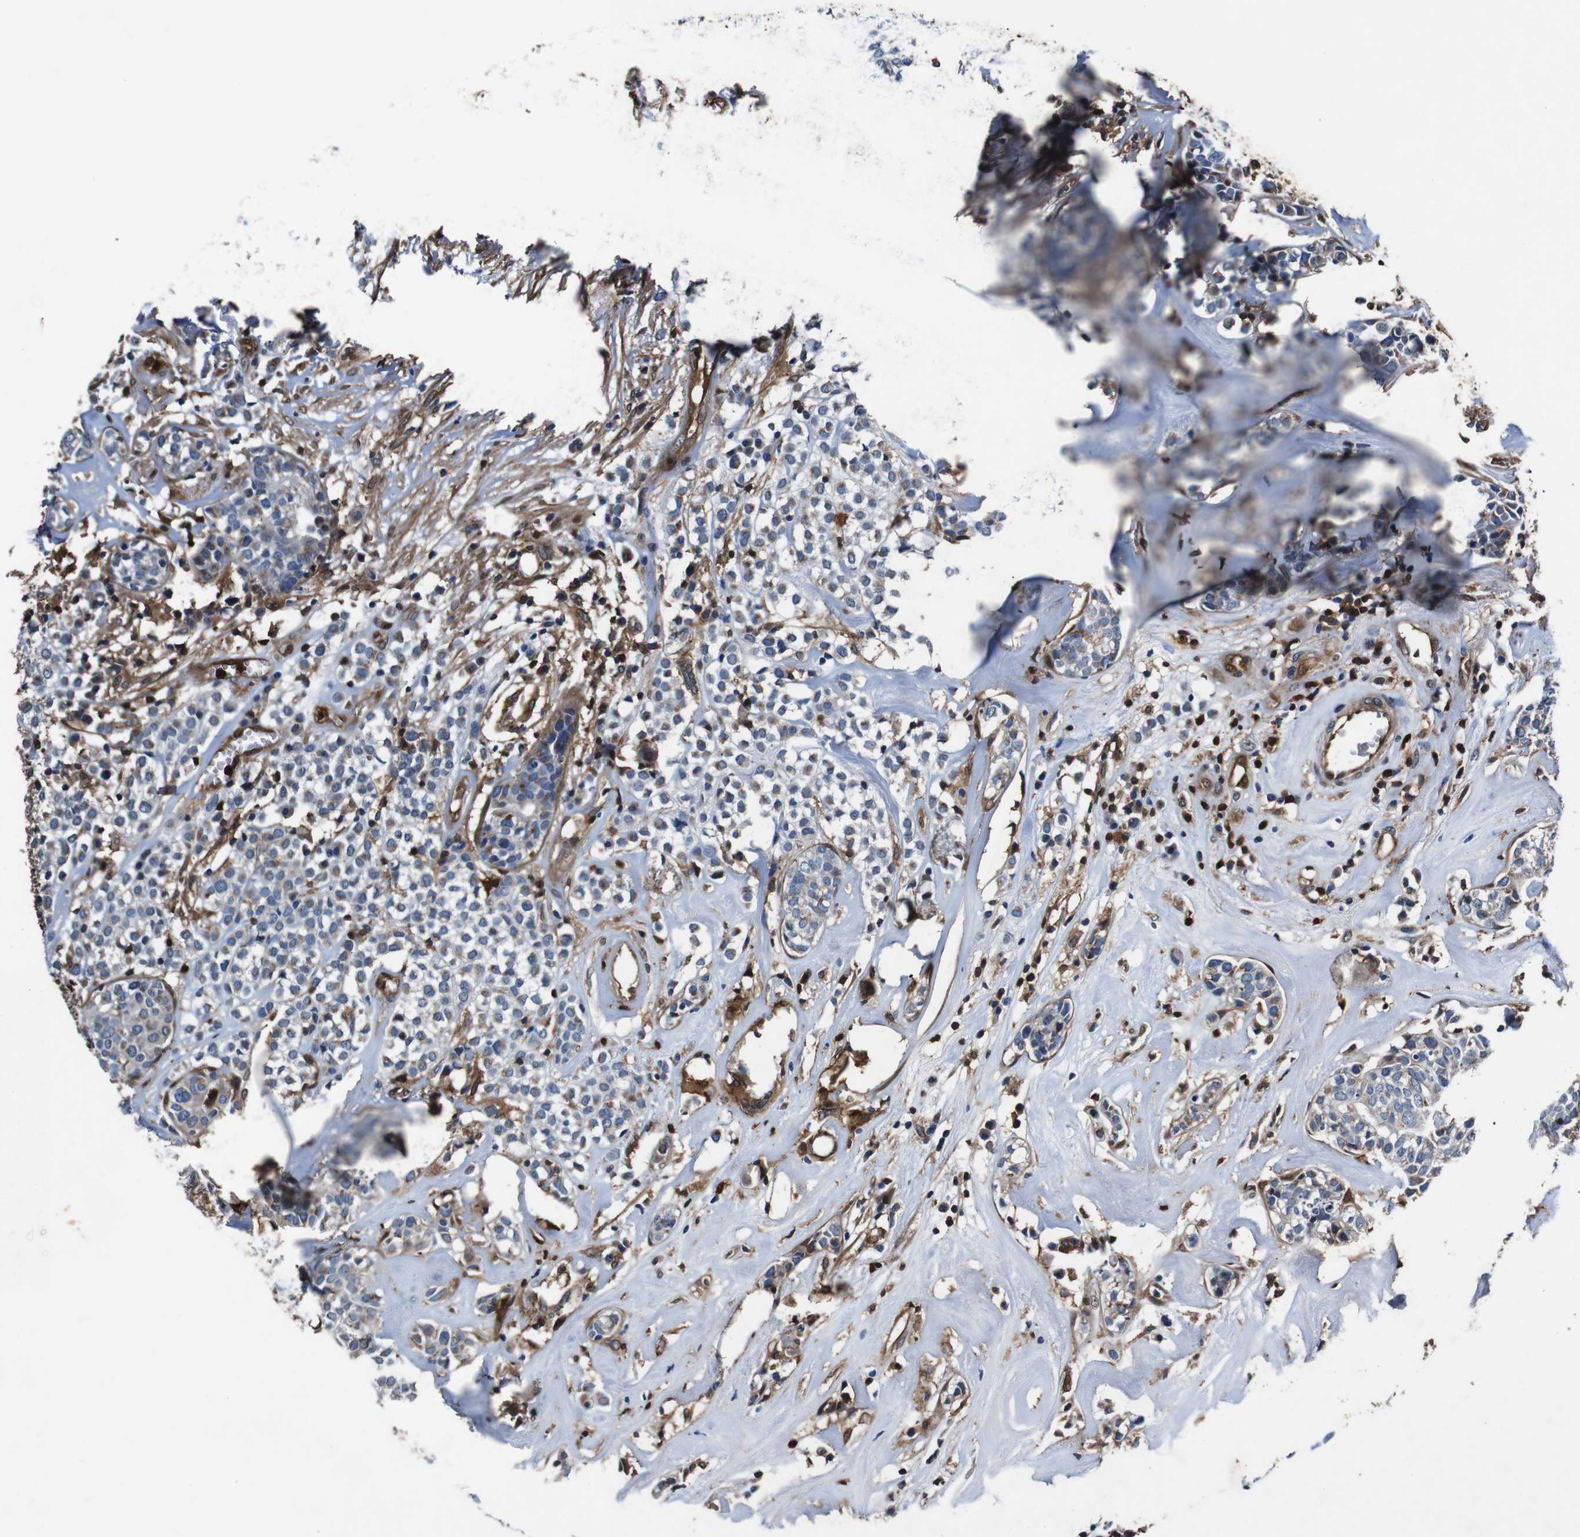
{"staining": {"intensity": "strong", "quantity": "<25%", "location": "cytoplasmic/membranous,nuclear"}, "tissue": "head and neck cancer", "cell_type": "Tumor cells", "image_type": "cancer", "snomed": [{"axis": "morphology", "description": "Adenocarcinoma, NOS"}, {"axis": "topography", "description": "Salivary gland"}, {"axis": "topography", "description": "Head-Neck"}], "caption": "Approximately <25% of tumor cells in human adenocarcinoma (head and neck) show strong cytoplasmic/membranous and nuclear protein expression as visualized by brown immunohistochemical staining.", "gene": "ANXA1", "patient": {"sex": "female", "age": 65}}